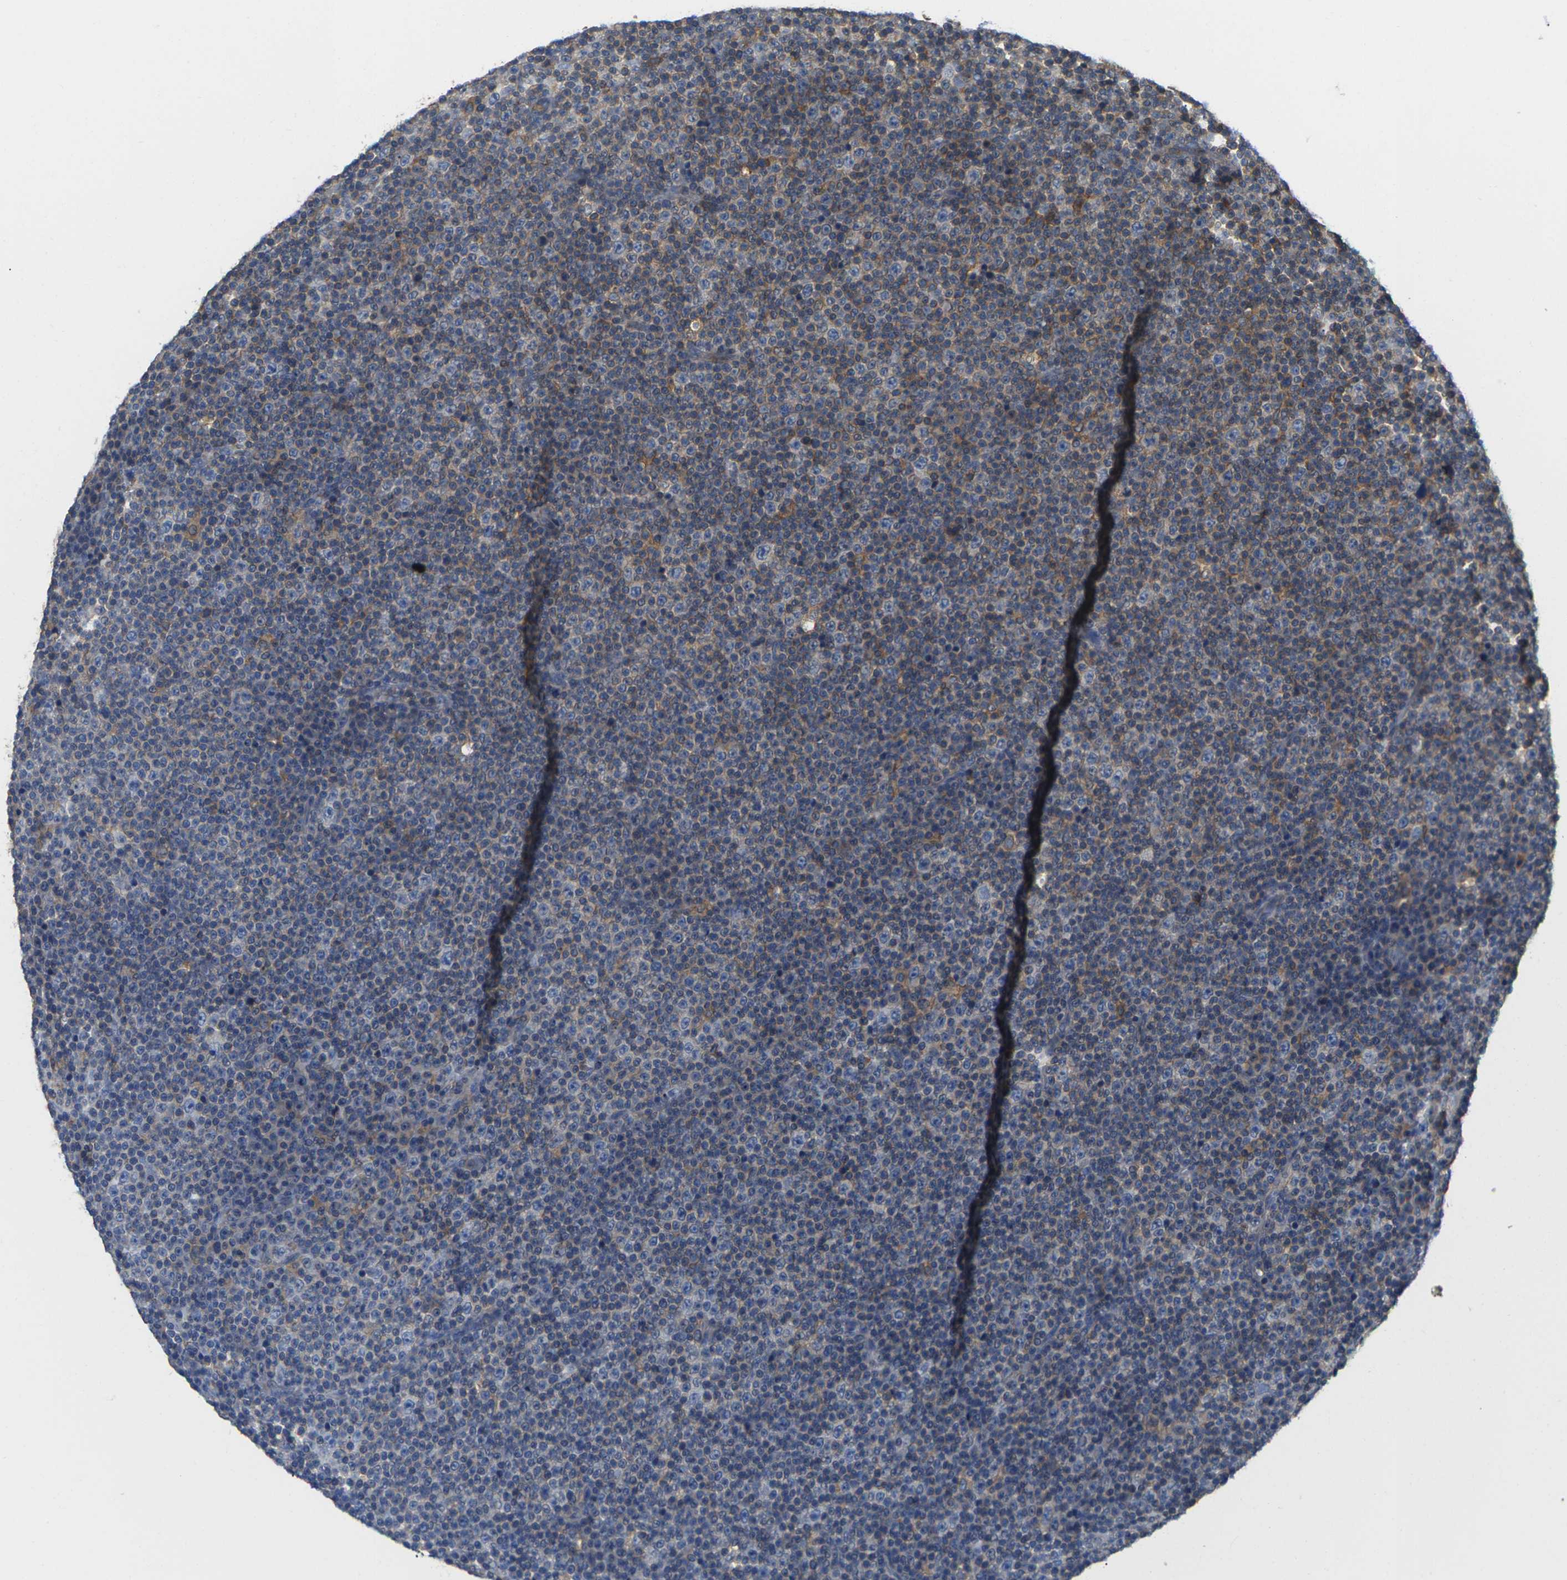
{"staining": {"intensity": "moderate", "quantity": "<25%", "location": "cytoplasmic/membranous"}, "tissue": "lymphoma", "cell_type": "Tumor cells", "image_type": "cancer", "snomed": [{"axis": "morphology", "description": "Malignant lymphoma, non-Hodgkin's type, Low grade"}, {"axis": "topography", "description": "Lymph node"}], "caption": "DAB (3,3'-diaminobenzidine) immunohistochemical staining of lymphoma displays moderate cytoplasmic/membranous protein expression in approximately <25% of tumor cells.", "gene": "IQGAP1", "patient": {"sex": "female", "age": 67}}